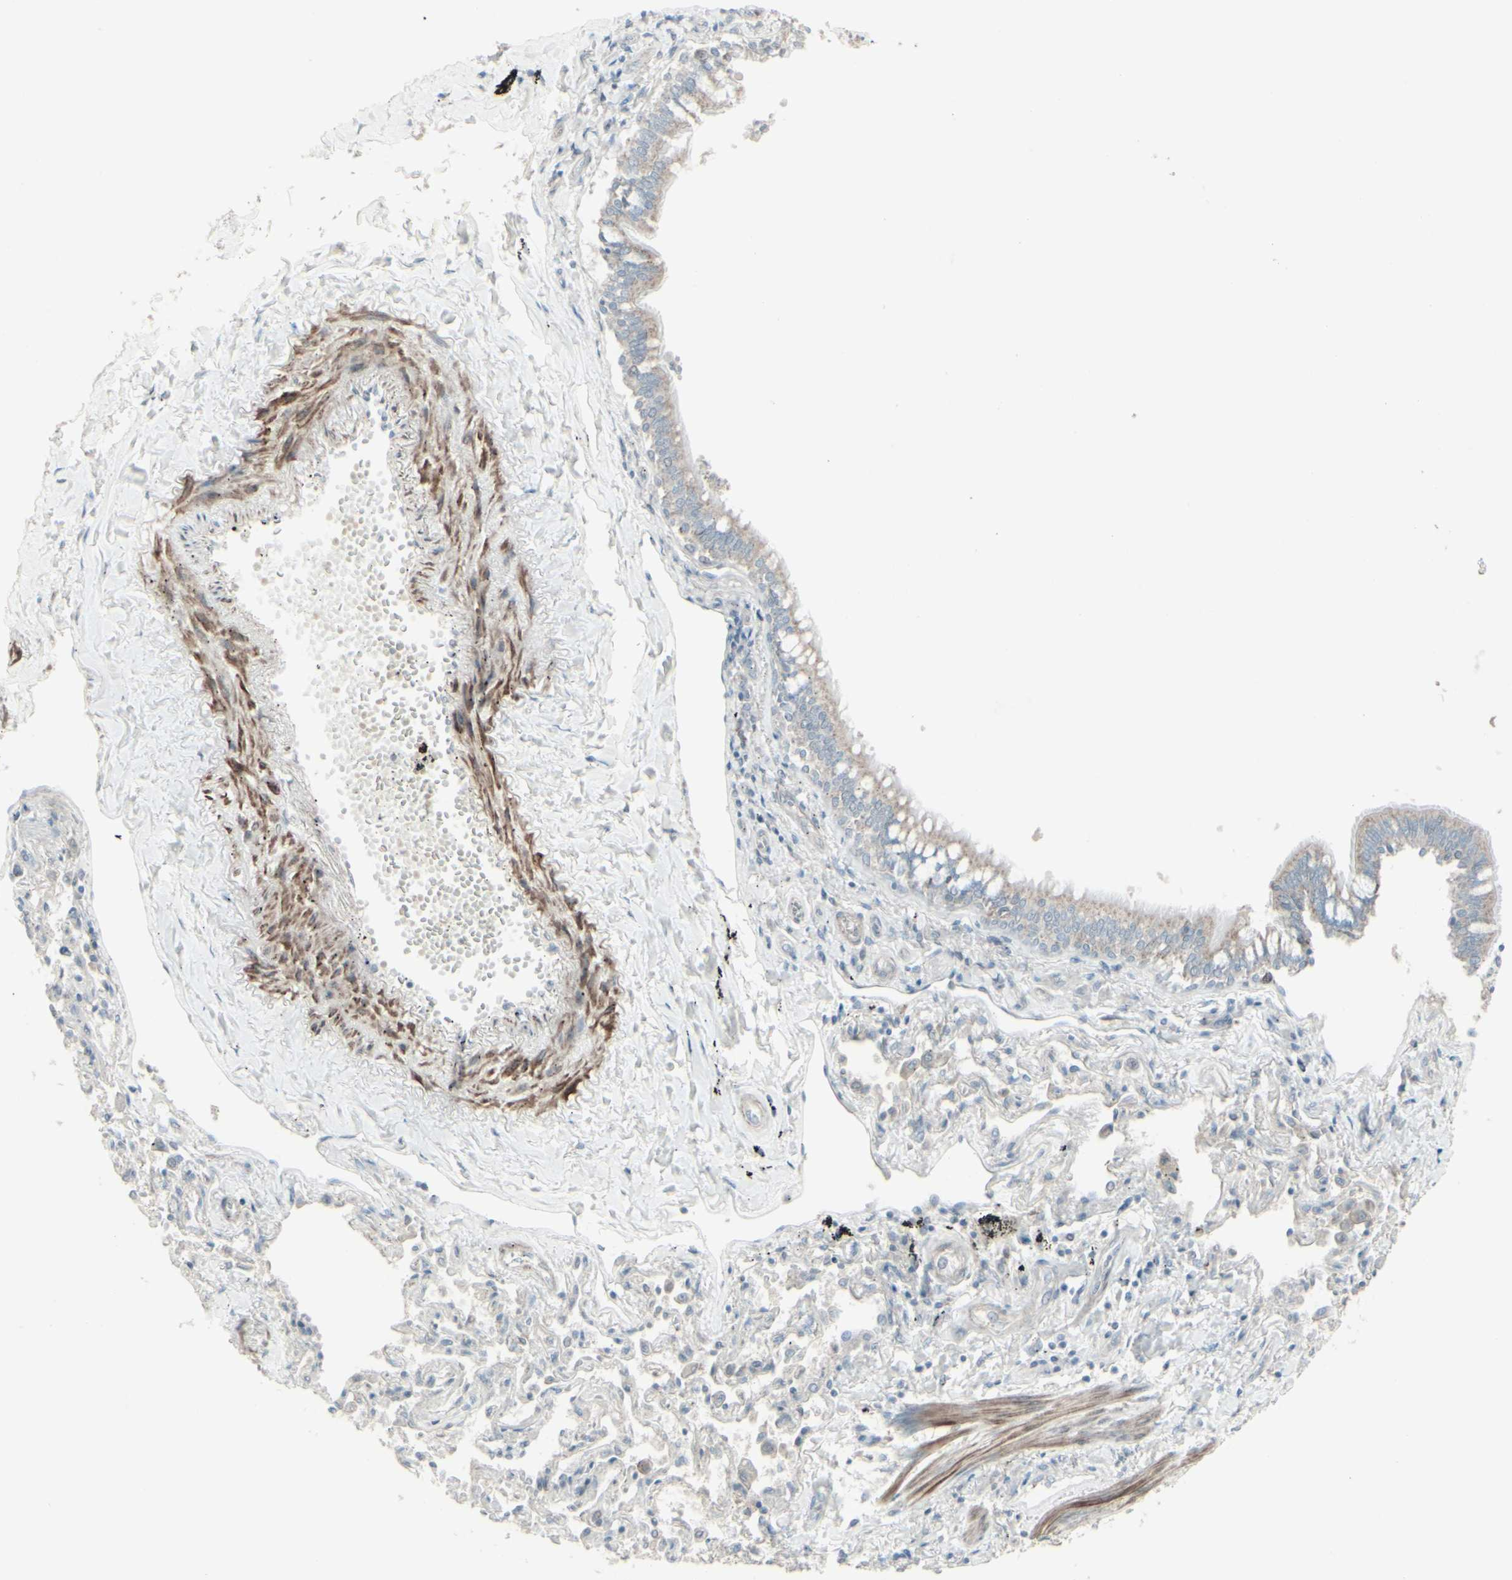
{"staining": {"intensity": "weak", "quantity": ">75%", "location": "cytoplasmic/membranous"}, "tissue": "bronchus", "cell_type": "Respiratory epithelial cells", "image_type": "normal", "snomed": [{"axis": "morphology", "description": "Normal tissue, NOS"}, {"axis": "topography", "description": "Bronchus"}, {"axis": "topography", "description": "Lung"}], "caption": "Immunohistochemical staining of normal human bronchus reveals >75% levels of weak cytoplasmic/membranous protein staining in approximately >75% of respiratory epithelial cells.", "gene": "GMNN", "patient": {"sex": "male", "age": 64}}